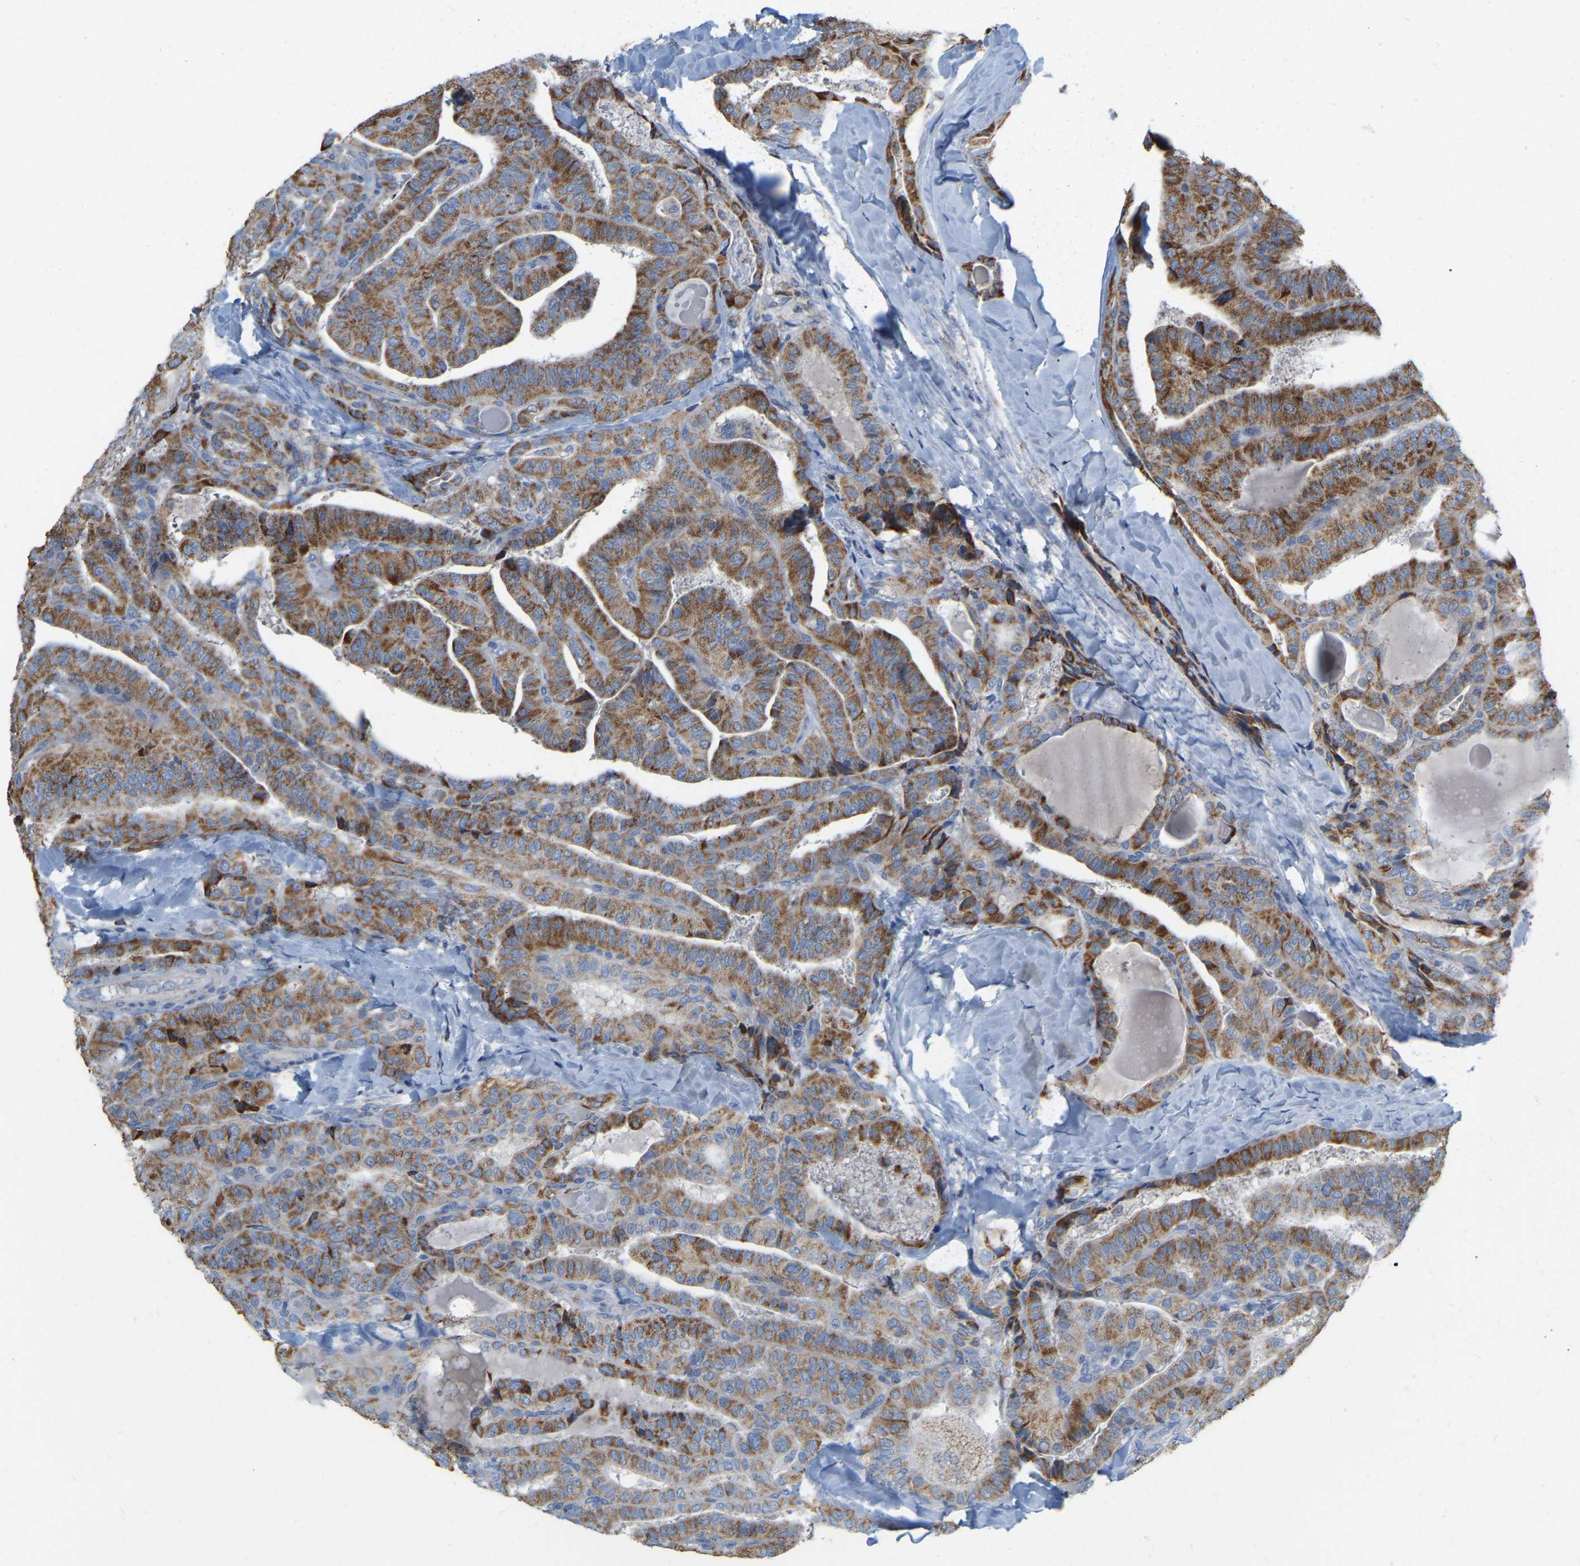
{"staining": {"intensity": "moderate", "quantity": ">75%", "location": "cytoplasmic/membranous"}, "tissue": "thyroid cancer", "cell_type": "Tumor cells", "image_type": "cancer", "snomed": [{"axis": "morphology", "description": "Papillary adenocarcinoma, NOS"}, {"axis": "topography", "description": "Thyroid gland"}], "caption": "Thyroid papillary adenocarcinoma stained with a brown dye reveals moderate cytoplasmic/membranous positive positivity in about >75% of tumor cells.", "gene": "CBLB", "patient": {"sex": "male", "age": 77}}